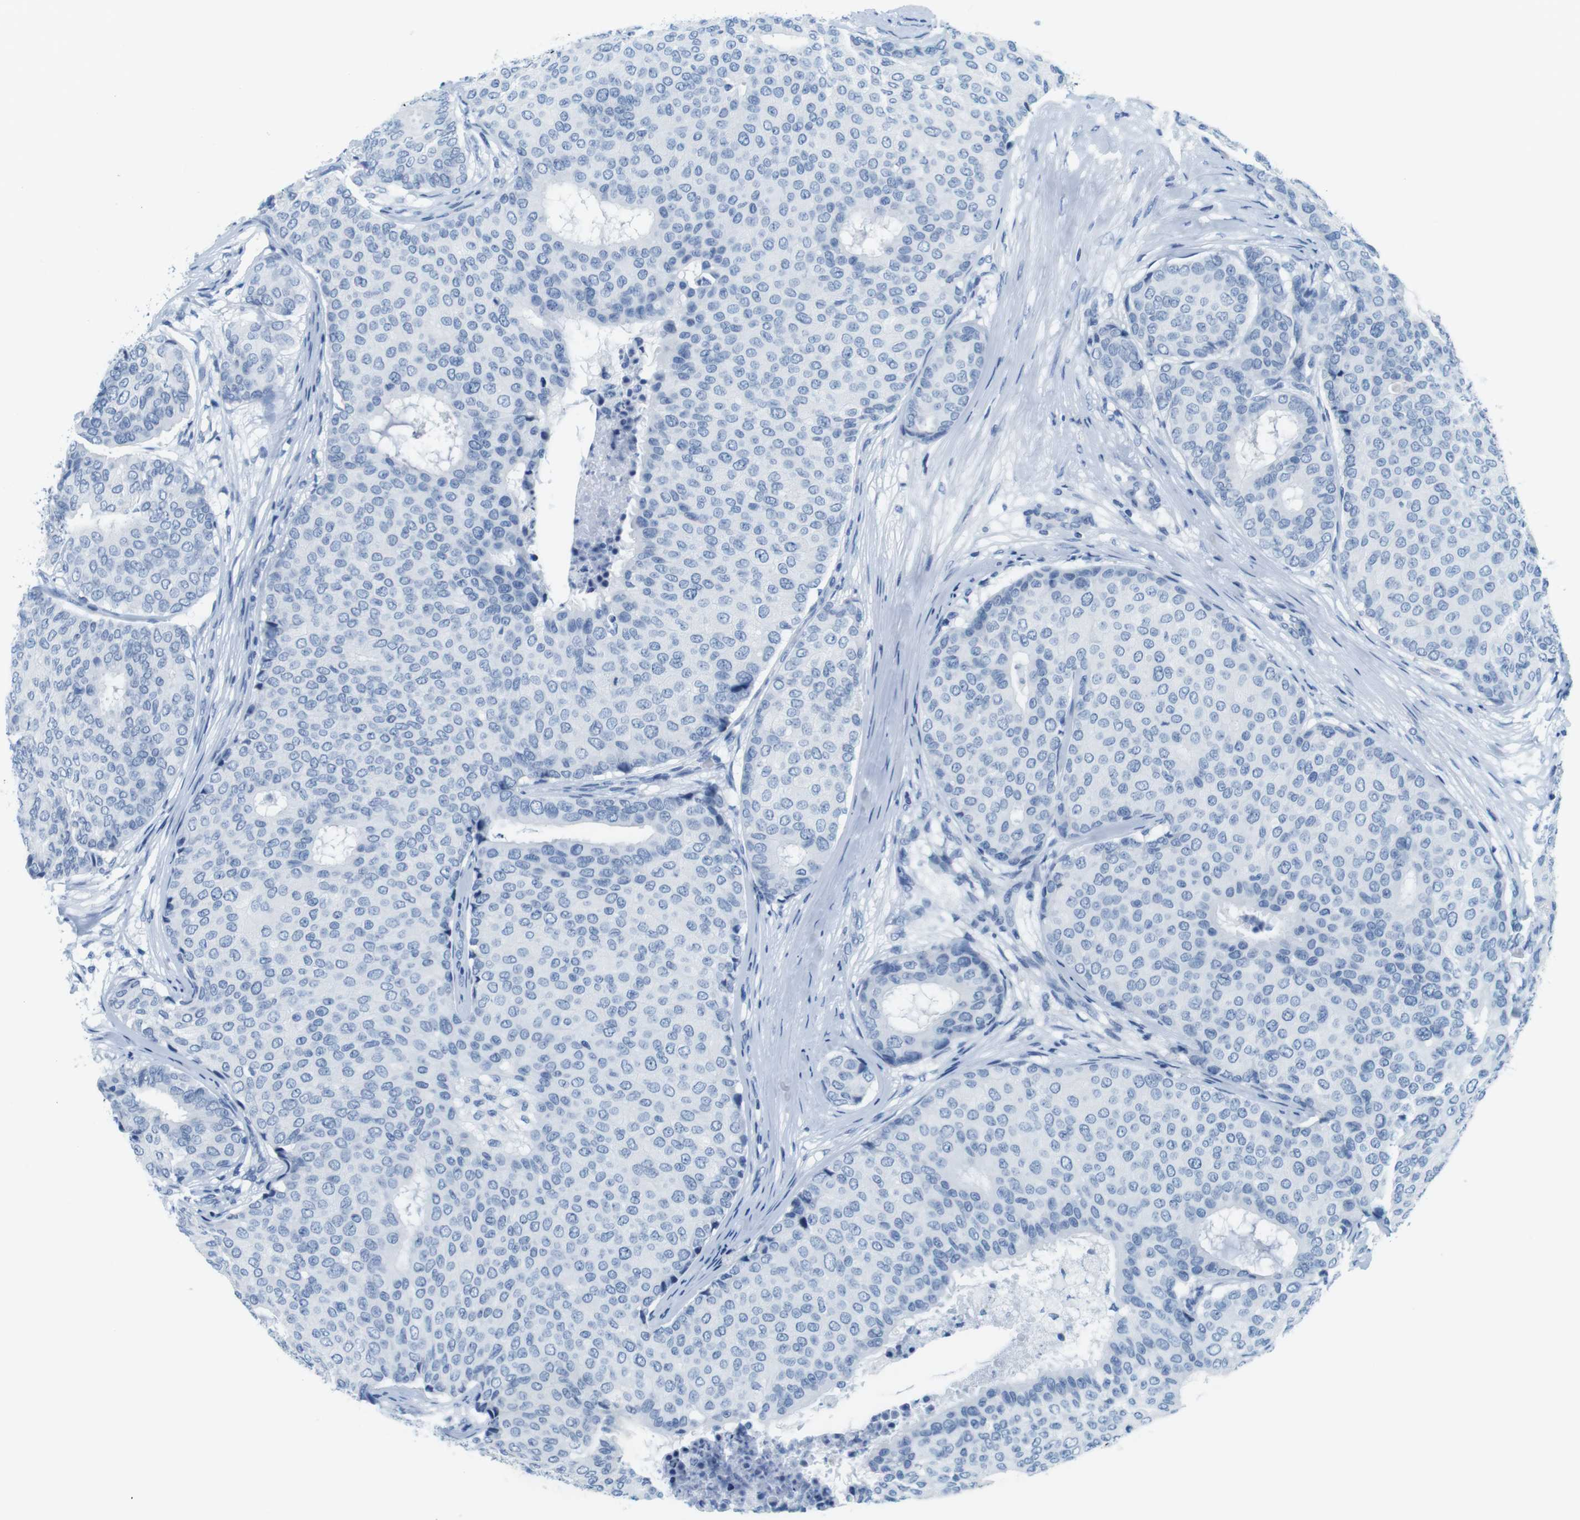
{"staining": {"intensity": "negative", "quantity": "none", "location": "none"}, "tissue": "breast cancer", "cell_type": "Tumor cells", "image_type": "cancer", "snomed": [{"axis": "morphology", "description": "Duct carcinoma"}, {"axis": "topography", "description": "Breast"}], "caption": "A micrograph of human breast cancer is negative for staining in tumor cells.", "gene": "CYP2C9", "patient": {"sex": "female", "age": 75}}